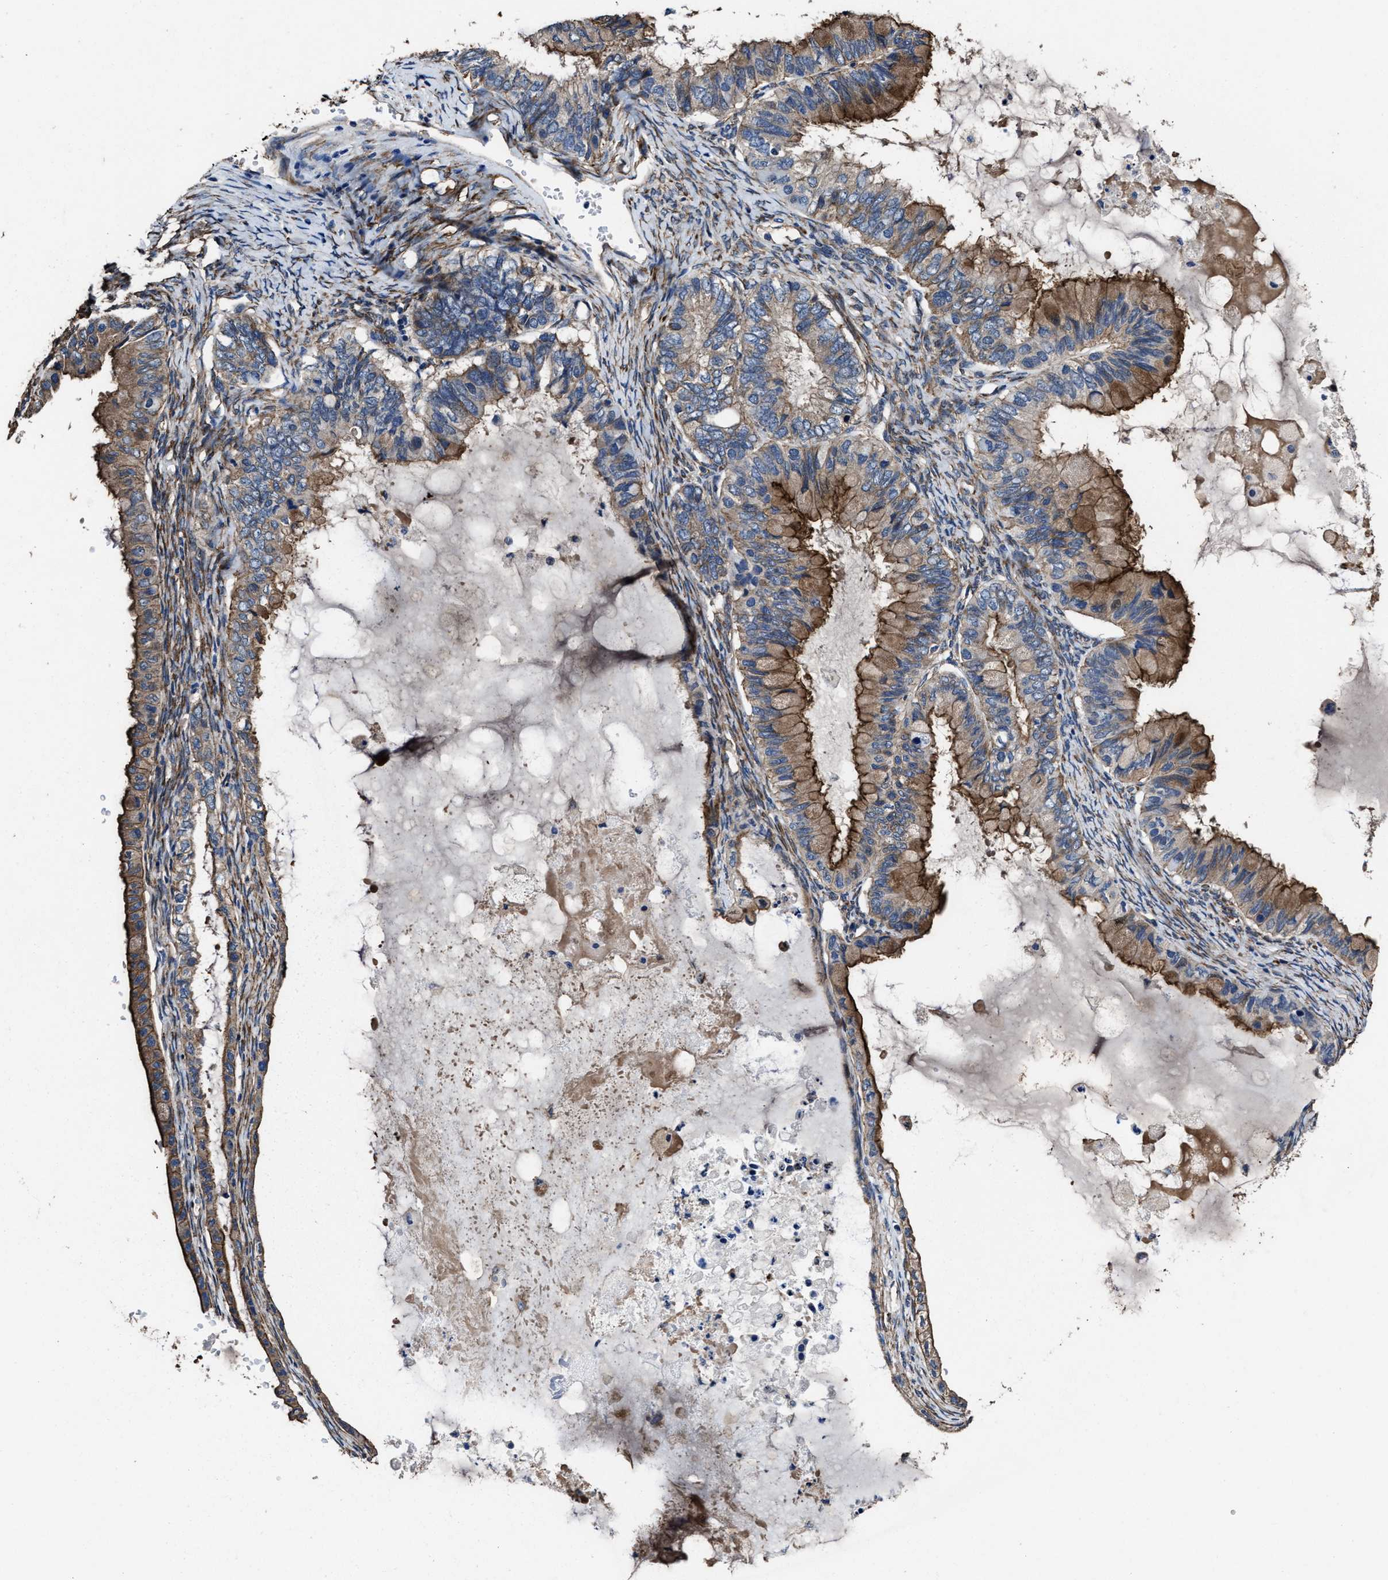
{"staining": {"intensity": "moderate", "quantity": ">75%", "location": "cytoplasmic/membranous"}, "tissue": "ovarian cancer", "cell_type": "Tumor cells", "image_type": "cancer", "snomed": [{"axis": "morphology", "description": "Cystadenocarcinoma, mucinous, NOS"}, {"axis": "topography", "description": "Ovary"}], "caption": "Tumor cells show medium levels of moderate cytoplasmic/membranous staining in approximately >75% of cells in ovarian mucinous cystadenocarcinoma. Using DAB (3,3'-diaminobenzidine) (brown) and hematoxylin (blue) stains, captured at high magnification using brightfield microscopy.", "gene": "IDNK", "patient": {"sex": "female", "age": 80}}